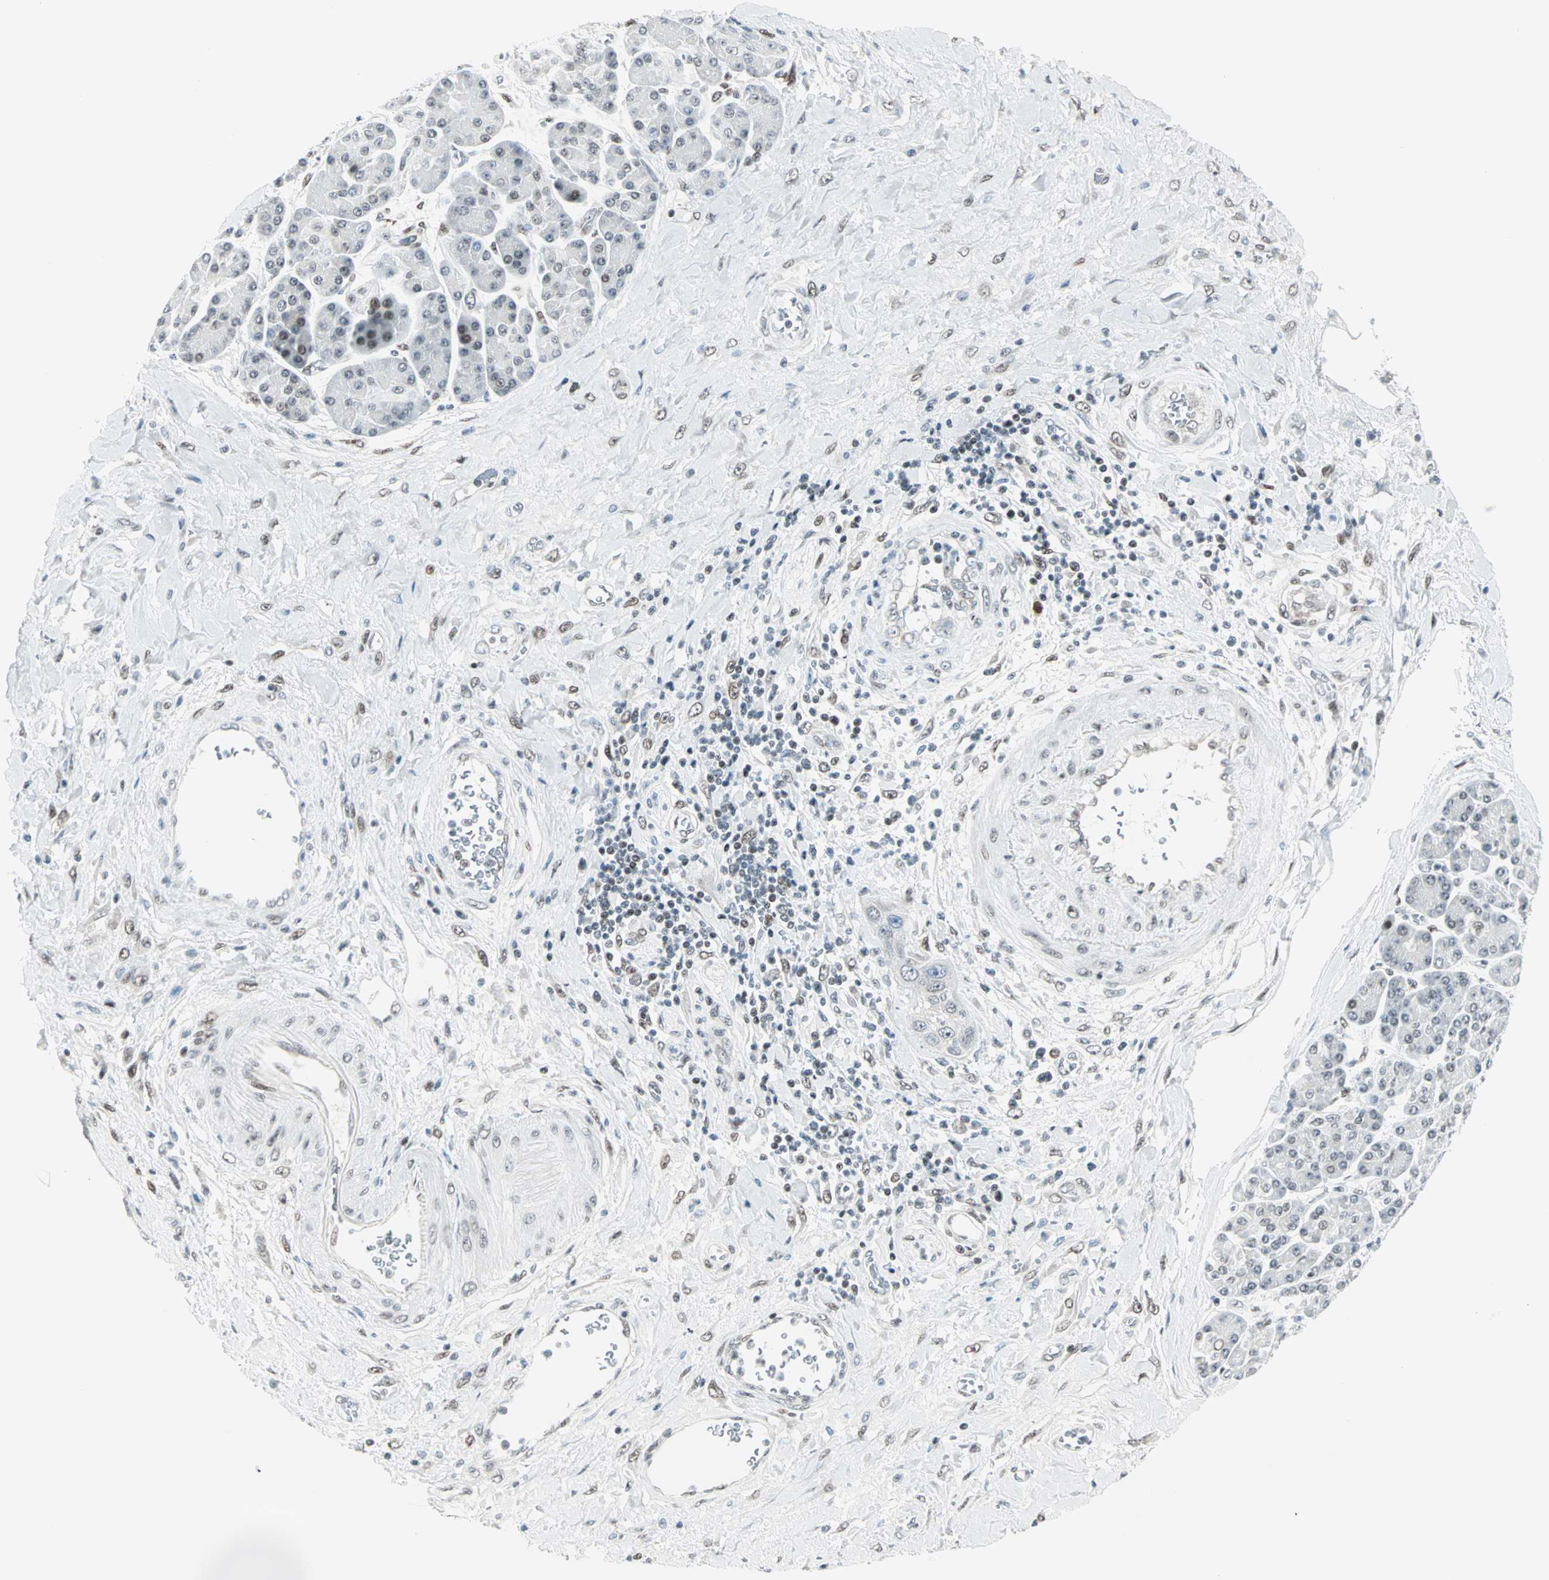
{"staining": {"intensity": "negative", "quantity": "none", "location": "none"}, "tissue": "pancreatic cancer", "cell_type": "Tumor cells", "image_type": "cancer", "snomed": [{"axis": "morphology", "description": "Adenocarcinoma, NOS"}, {"axis": "topography", "description": "Pancreas"}], "caption": "The micrograph shows no staining of tumor cells in pancreatic cancer. (Brightfield microscopy of DAB immunohistochemistry at high magnification).", "gene": "PKNOX1", "patient": {"sex": "female", "age": 70}}